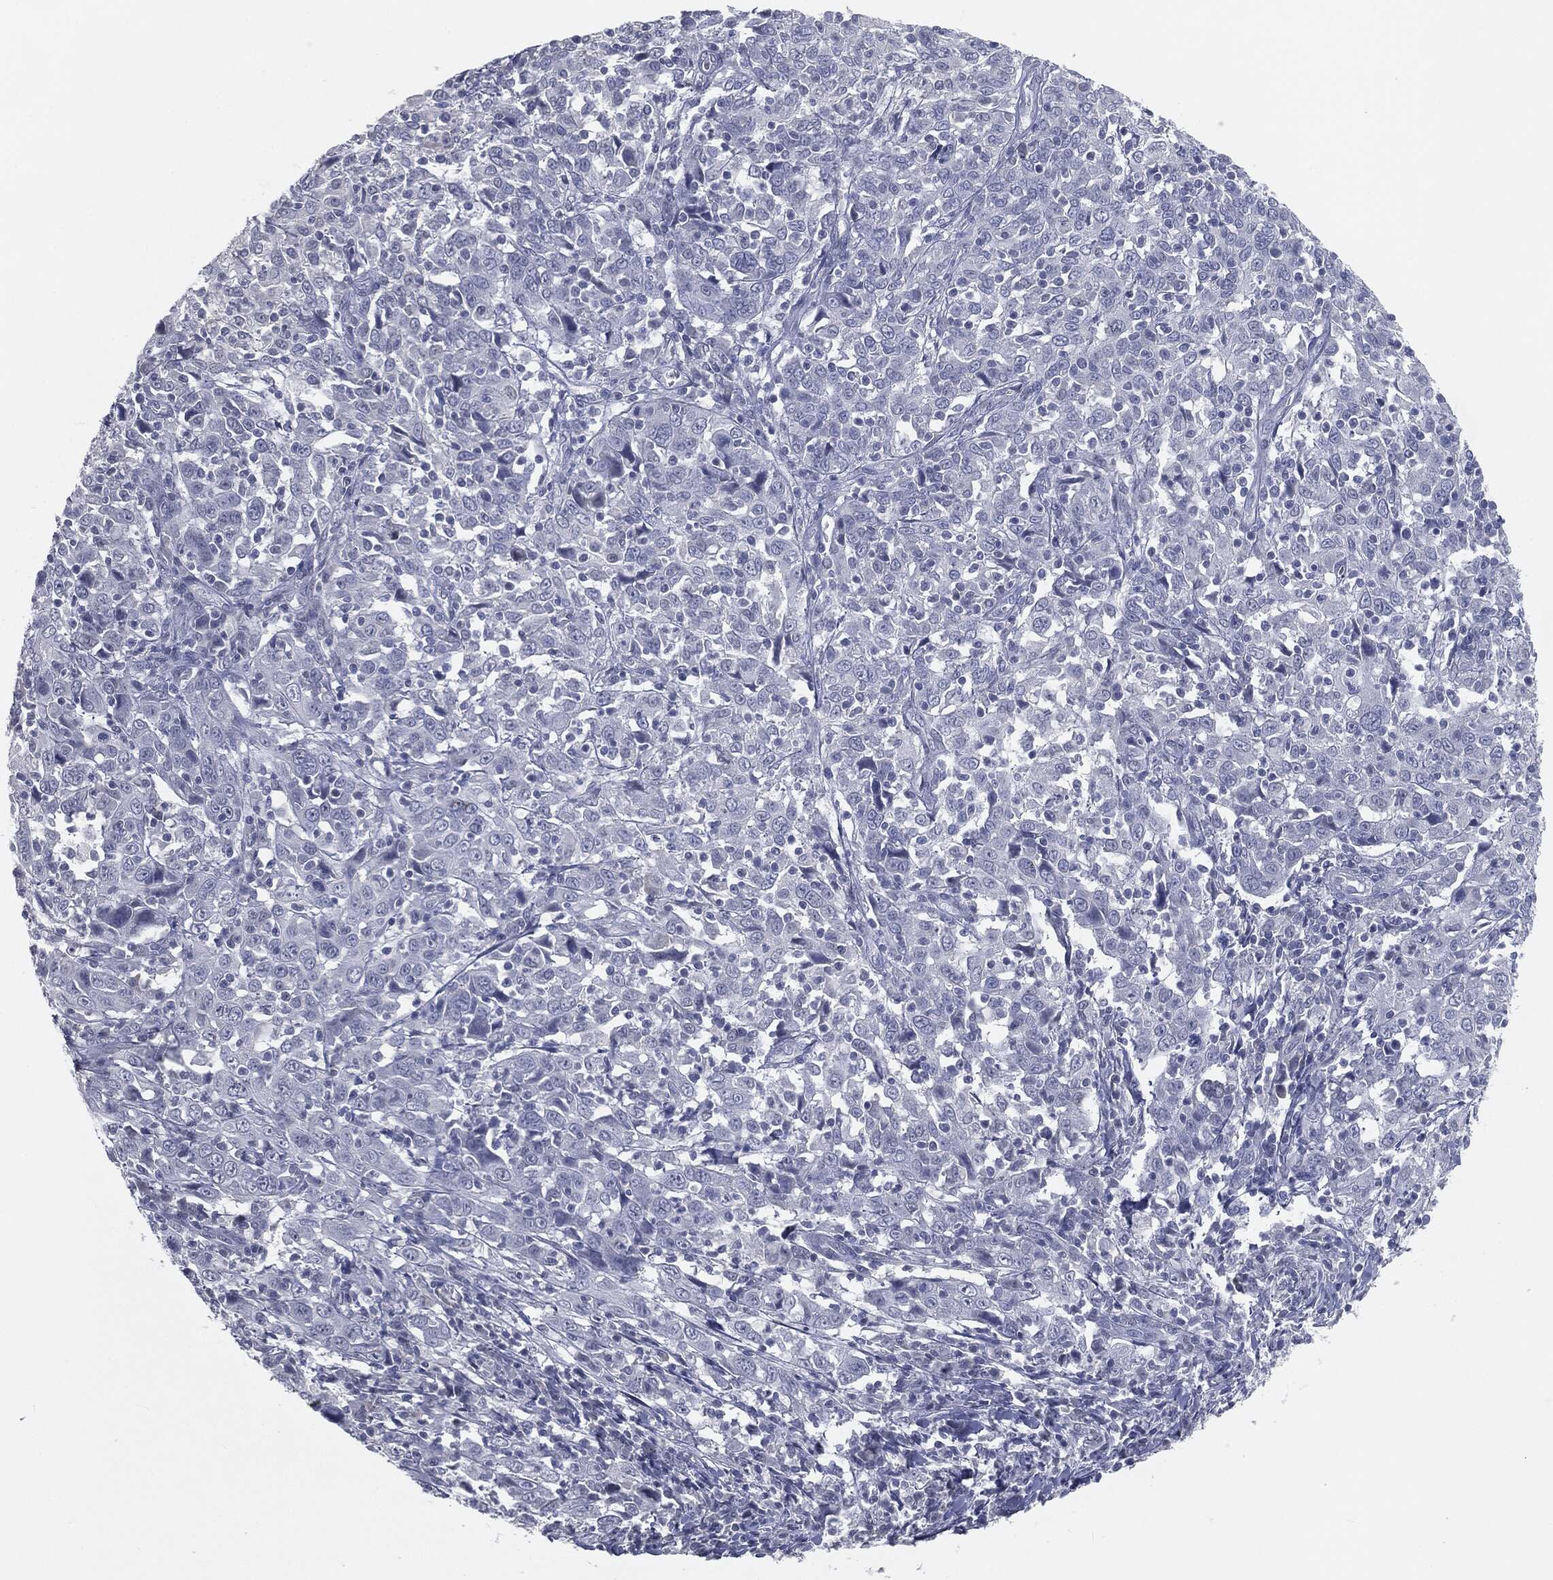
{"staining": {"intensity": "negative", "quantity": "none", "location": "none"}, "tissue": "cervical cancer", "cell_type": "Tumor cells", "image_type": "cancer", "snomed": [{"axis": "morphology", "description": "Squamous cell carcinoma, NOS"}, {"axis": "topography", "description": "Cervix"}], "caption": "DAB (3,3'-diaminobenzidine) immunohistochemical staining of squamous cell carcinoma (cervical) reveals no significant expression in tumor cells.", "gene": "PRAME", "patient": {"sex": "female", "age": 46}}